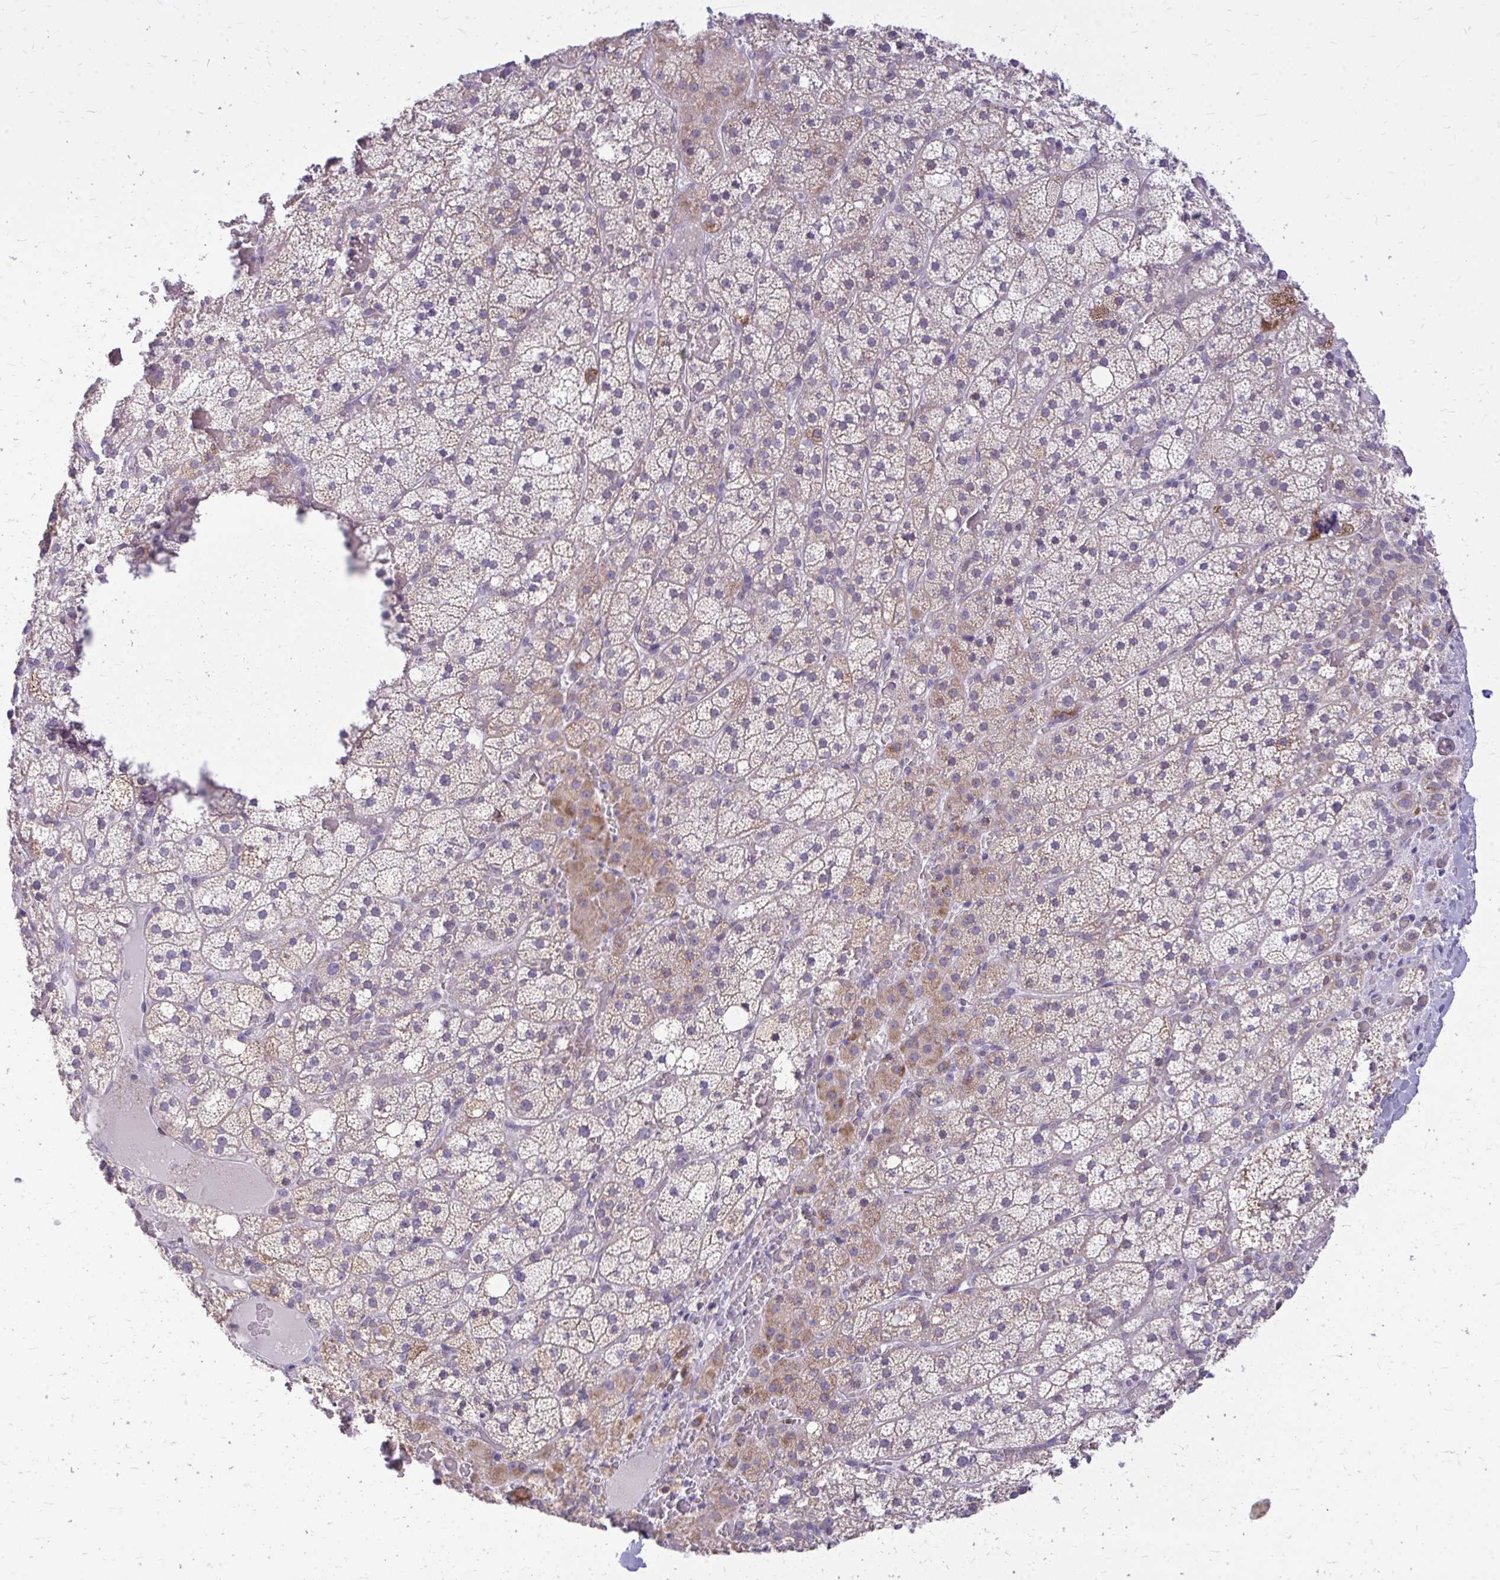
{"staining": {"intensity": "moderate", "quantity": "25%-75%", "location": "cytoplasmic/membranous"}, "tissue": "adrenal gland", "cell_type": "Glandular cells", "image_type": "normal", "snomed": [{"axis": "morphology", "description": "Normal tissue, NOS"}, {"axis": "topography", "description": "Adrenal gland"}], "caption": "Immunohistochemical staining of unremarkable human adrenal gland shows medium levels of moderate cytoplasmic/membranous positivity in about 25%-75% of glandular cells.", "gene": "RPS6KA2", "patient": {"sex": "male", "age": 53}}